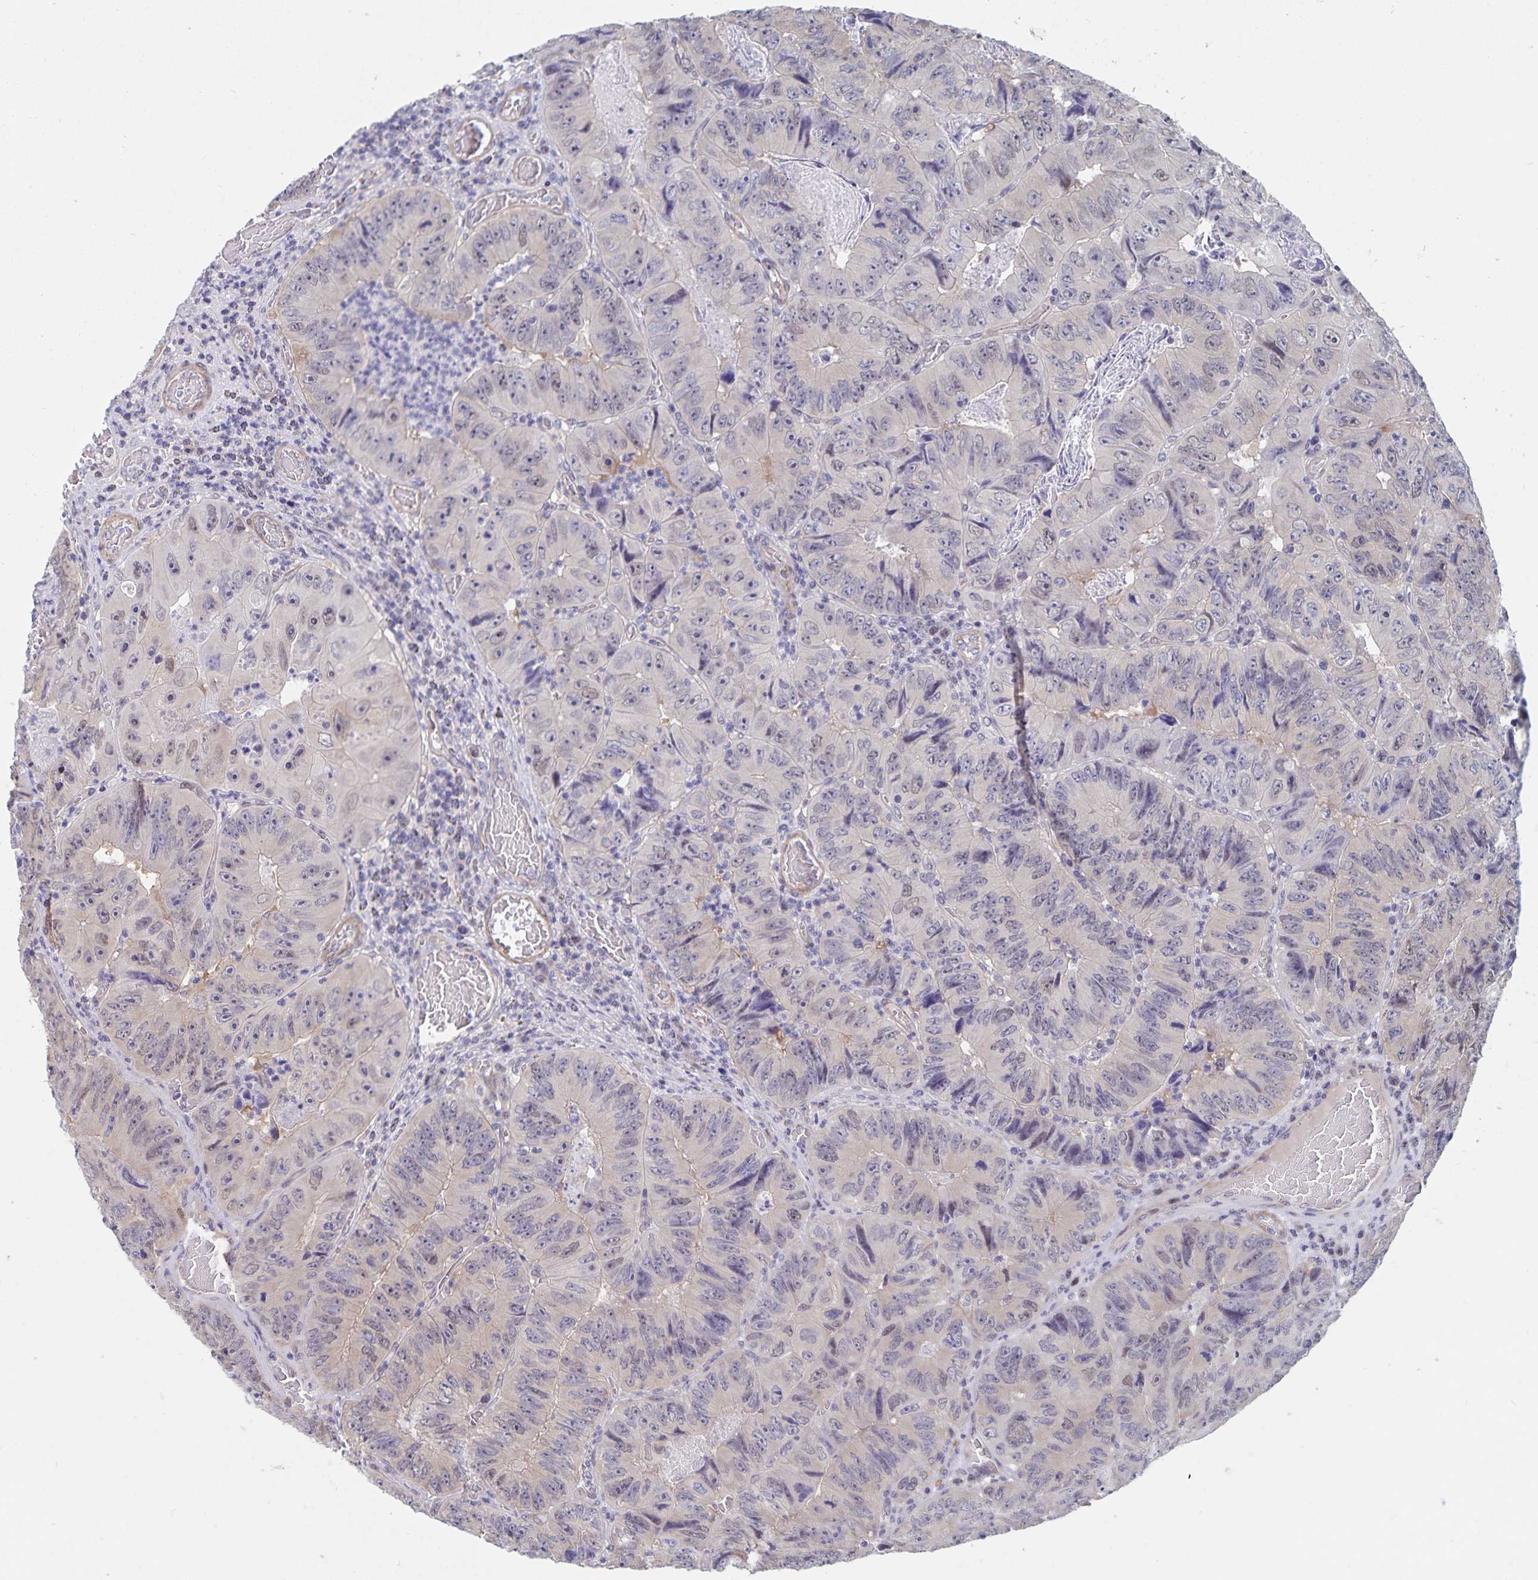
{"staining": {"intensity": "weak", "quantity": "<25%", "location": "nuclear"}, "tissue": "colorectal cancer", "cell_type": "Tumor cells", "image_type": "cancer", "snomed": [{"axis": "morphology", "description": "Adenocarcinoma, NOS"}, {"axis": "topography", "description": "Colon"}], "caption": "Tumor cells show no significant protein staining in colorectal cancer (adenocarcinoma).", "gene": "BAG6", "patient": {"sex": "female", "age": 84}}